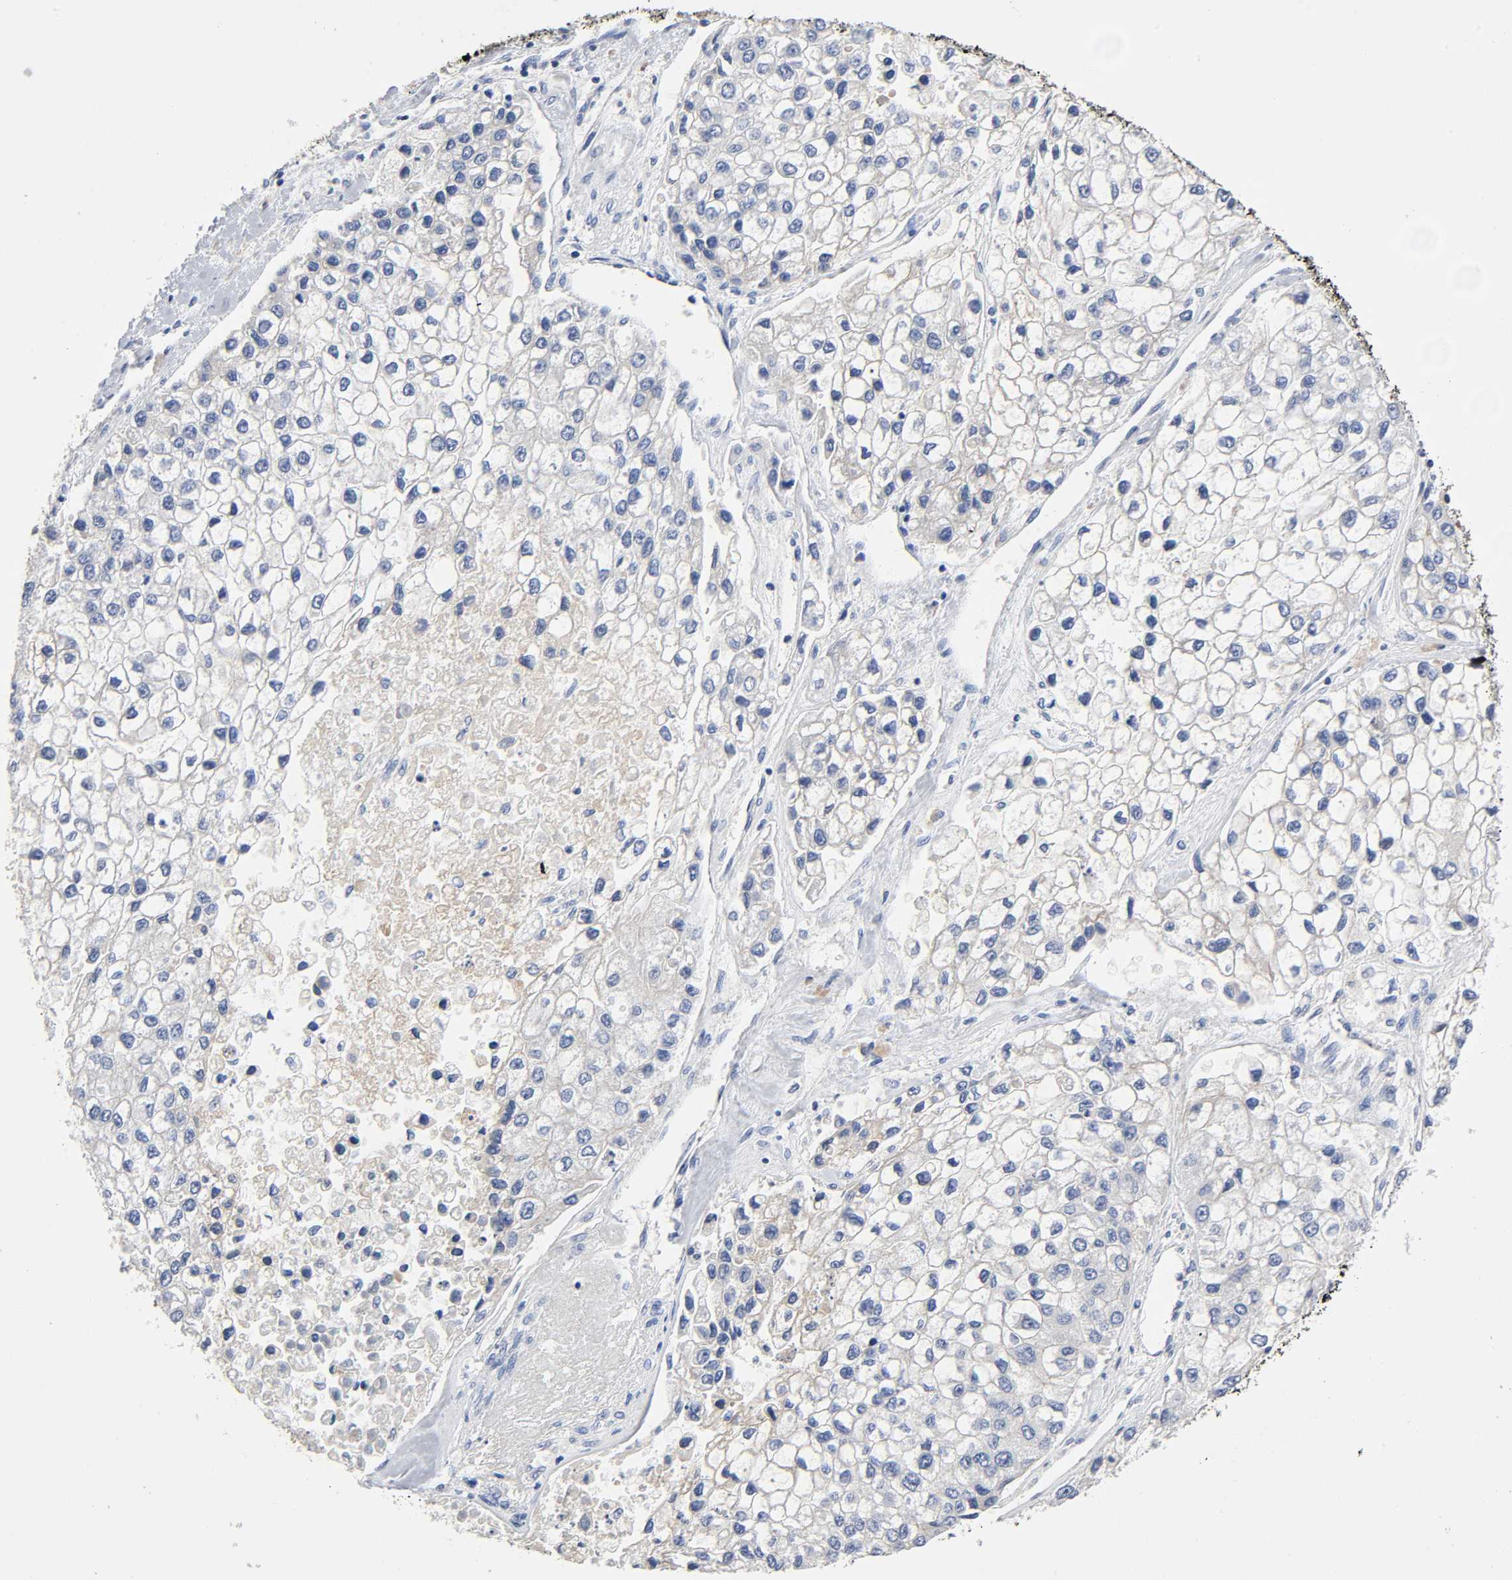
{"staining": {"intensity": "weak", "quantity": "<25%", "location": "cytoplasmic/membranous"}, "tissue": "liver cancer", "cell_type": "Tumor cells", "image_type": "cancer", "snomed": [{"axis": "morphology", "description": "Carcinoma, Hepatocellular, NOS"}, {"axis": "topography", "description": "Liver"}], "caption": "The histopathology image reveals no staining of tumor cells in liver cancer (hepatocellular carcinoma).", "gene": "PRKAB1", "patient": {"sex": "female", "age": 66}}